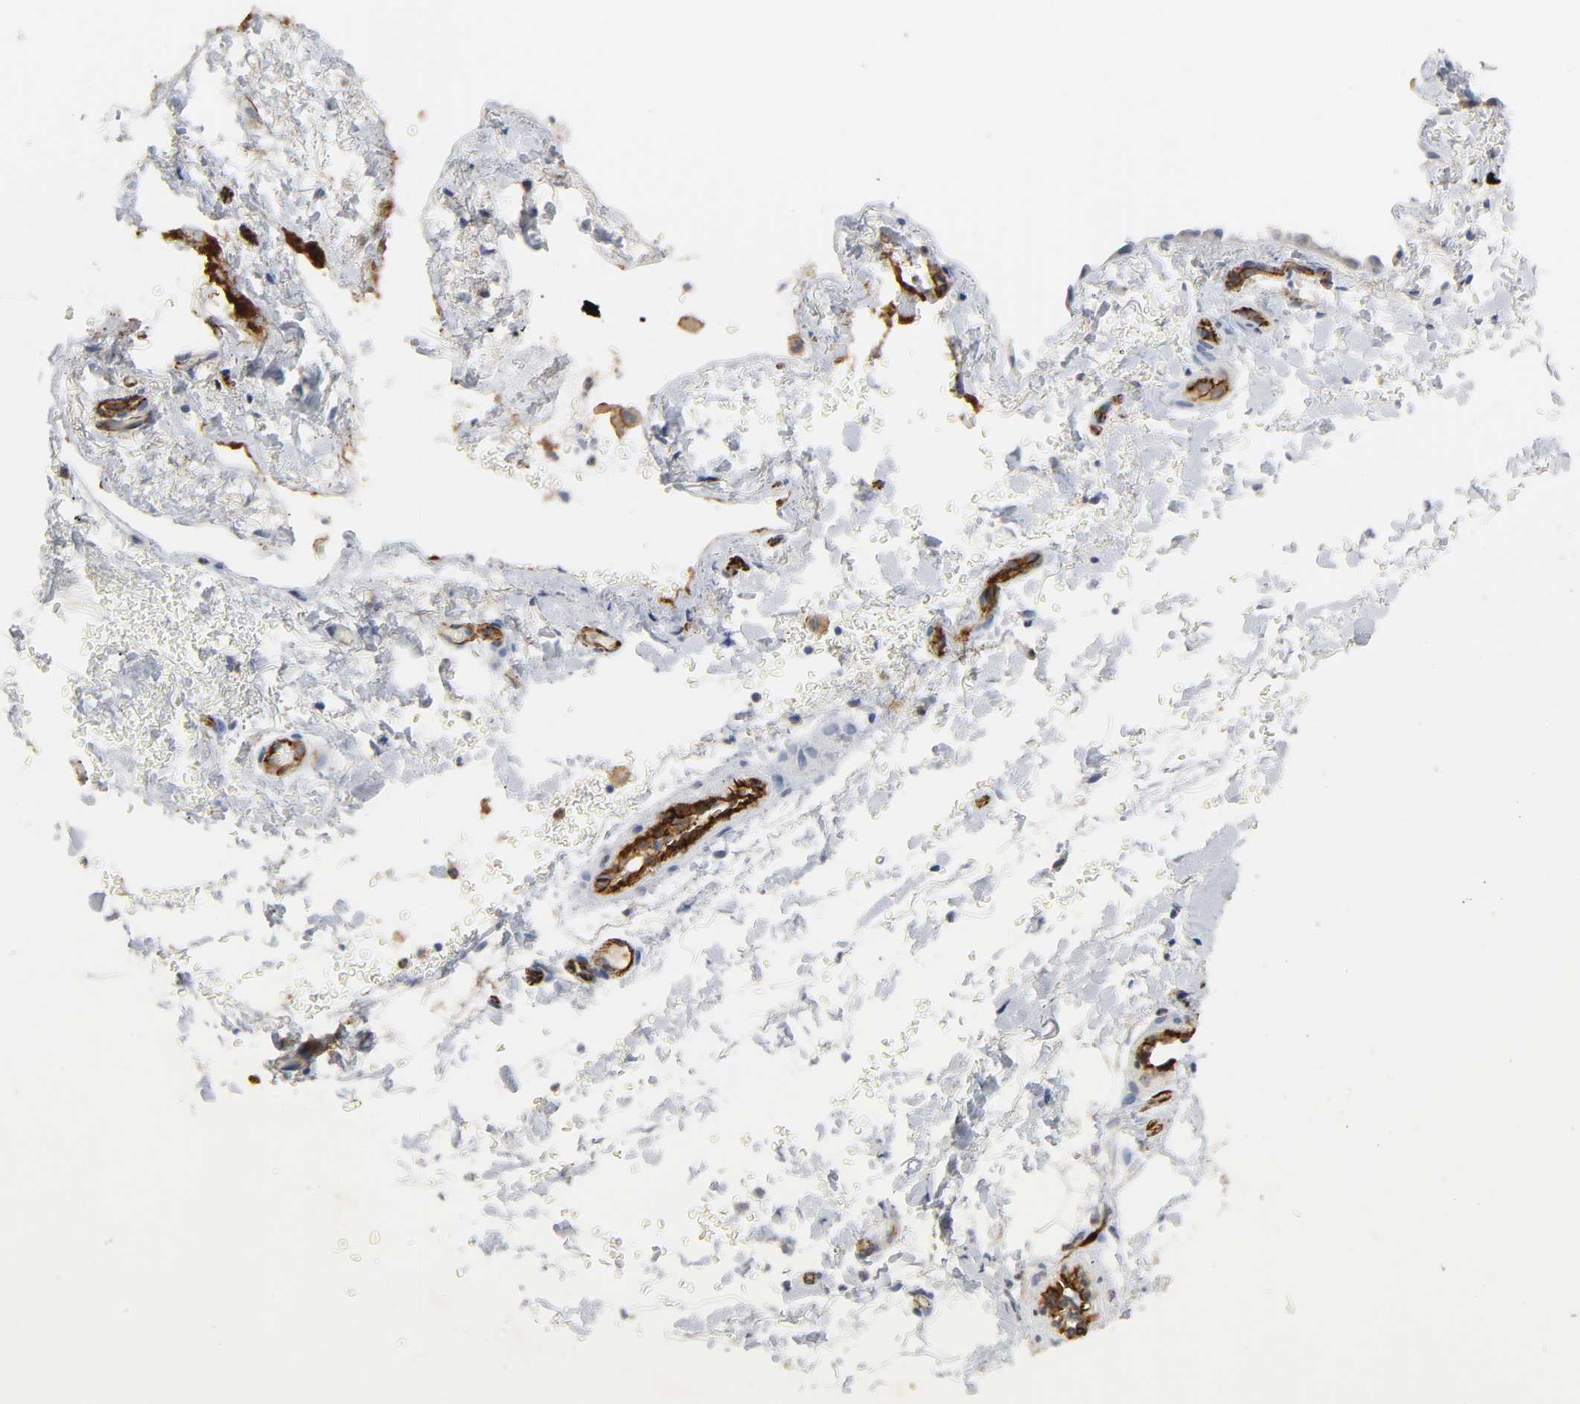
{"staining": {"intensity": "negative", "quantity": "none", "location": "none"}, "tissue": "soft tissue", "cell_type": "Fibroblasts", "image_type": "normal", "snomed": [{"axis": "morphology", "description": "Normal tissue, NOS"}, {"axis": "topography", "description": "Cartilage tissue"}, {"axis": "topography", "description": "Bronchus"}], "caption": "Micrograph shows no significant protein staining in fibroblasts of benign soft tissue. (IHC, brightfield microscopy, high magnification).", "gene": "PECAM1", "patient": {"sex": "female", "age": 73}}